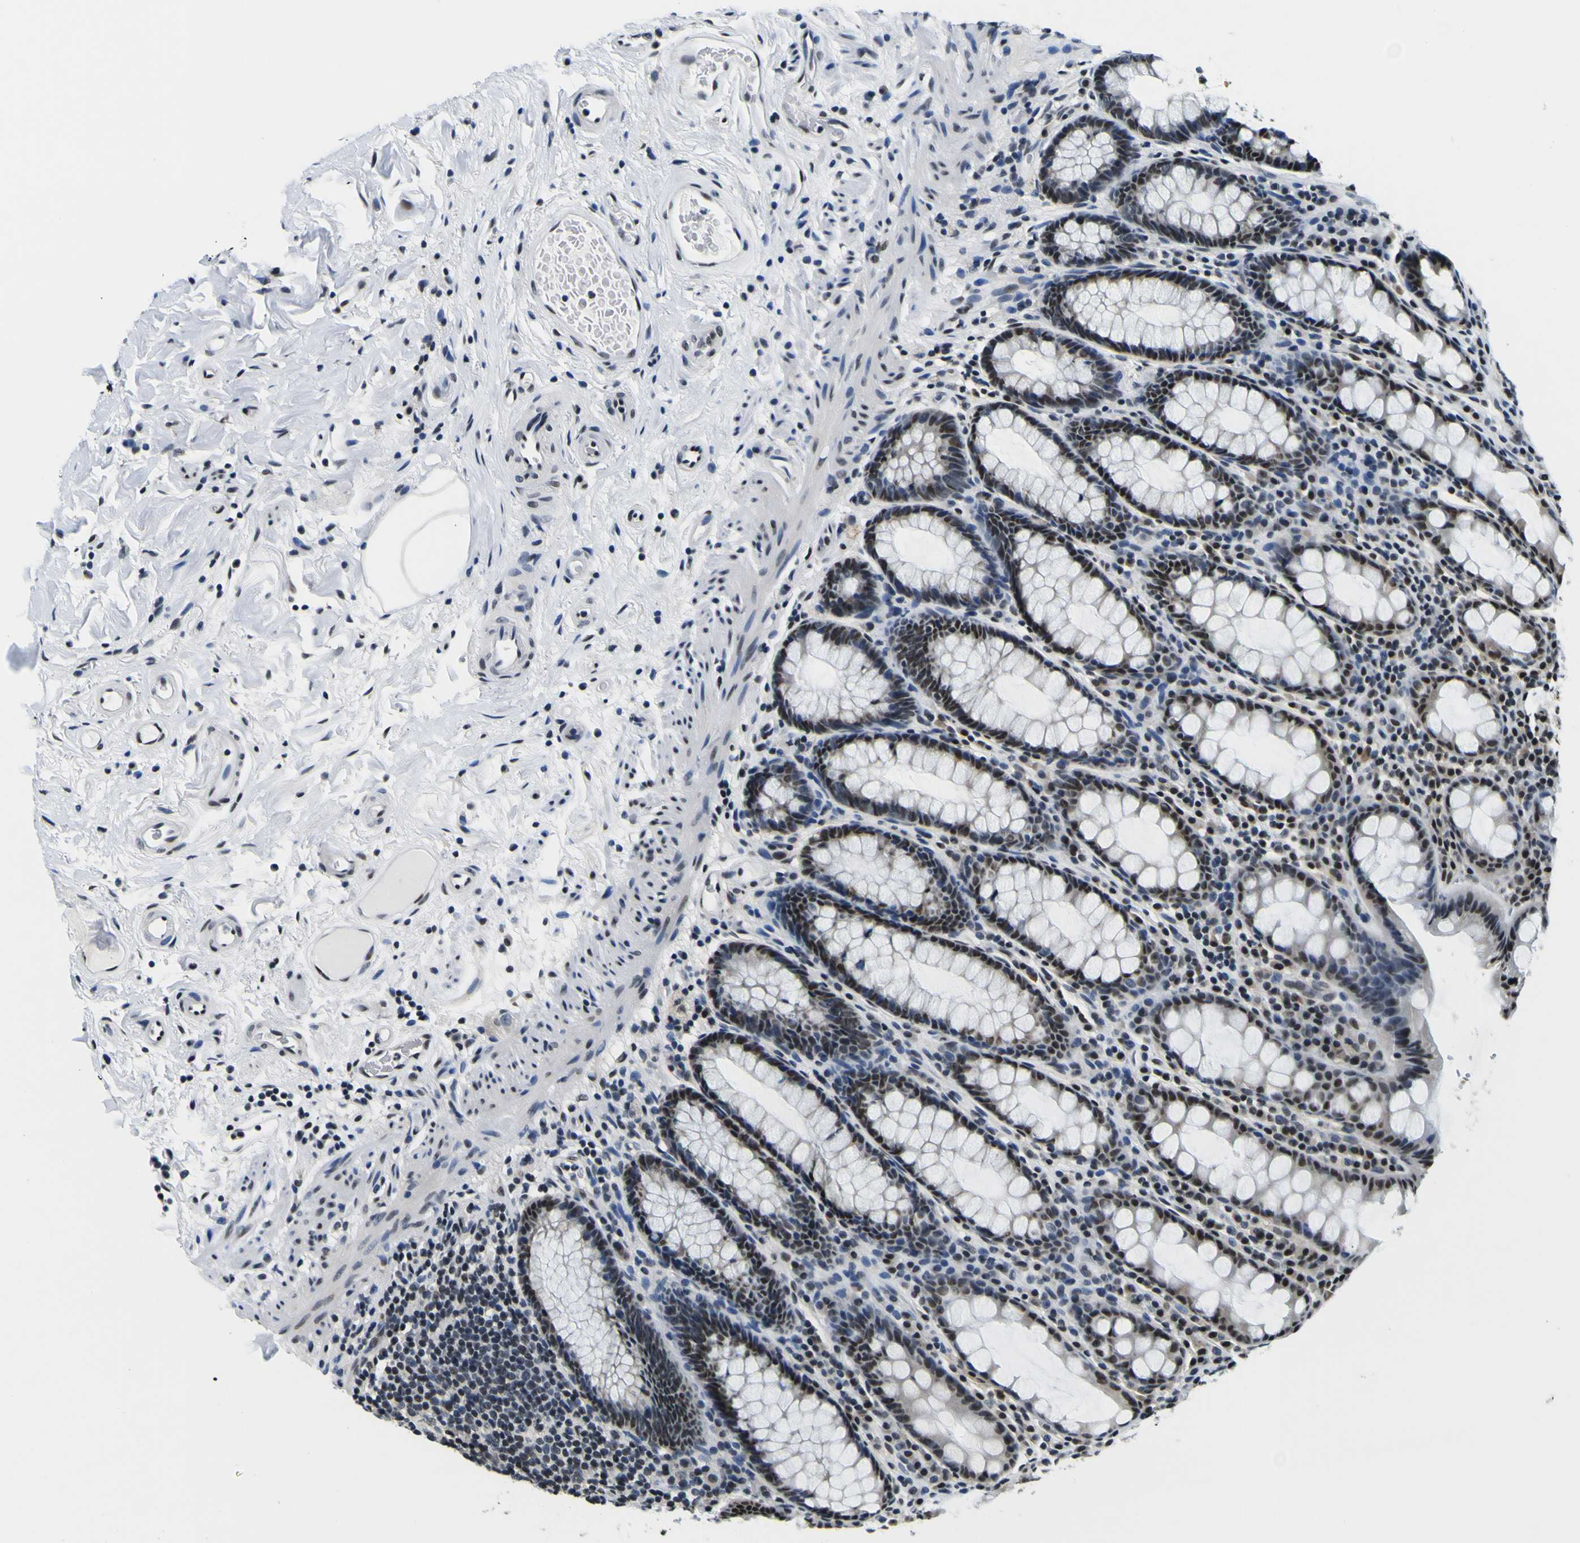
{"staining": {"intensity": "moderate", "quantity": ">75%", "location": "nuclear"}, "tissue": "rectum", "cell_type": "Glandular cells", "image_type": "normal", "snomed": [{"axis": "morphology", "description": "Normal tissue, NOS"}, {"axis": "topography", "description": "Rectum"}], "caption": "Immunohistochemical staining of unremarkable rectum displays medium levels of moderate nuclear positivity in approximately >75% of glandular cells.", "gene": "SP1", "patient": {"sex": "male", "age": 92}}